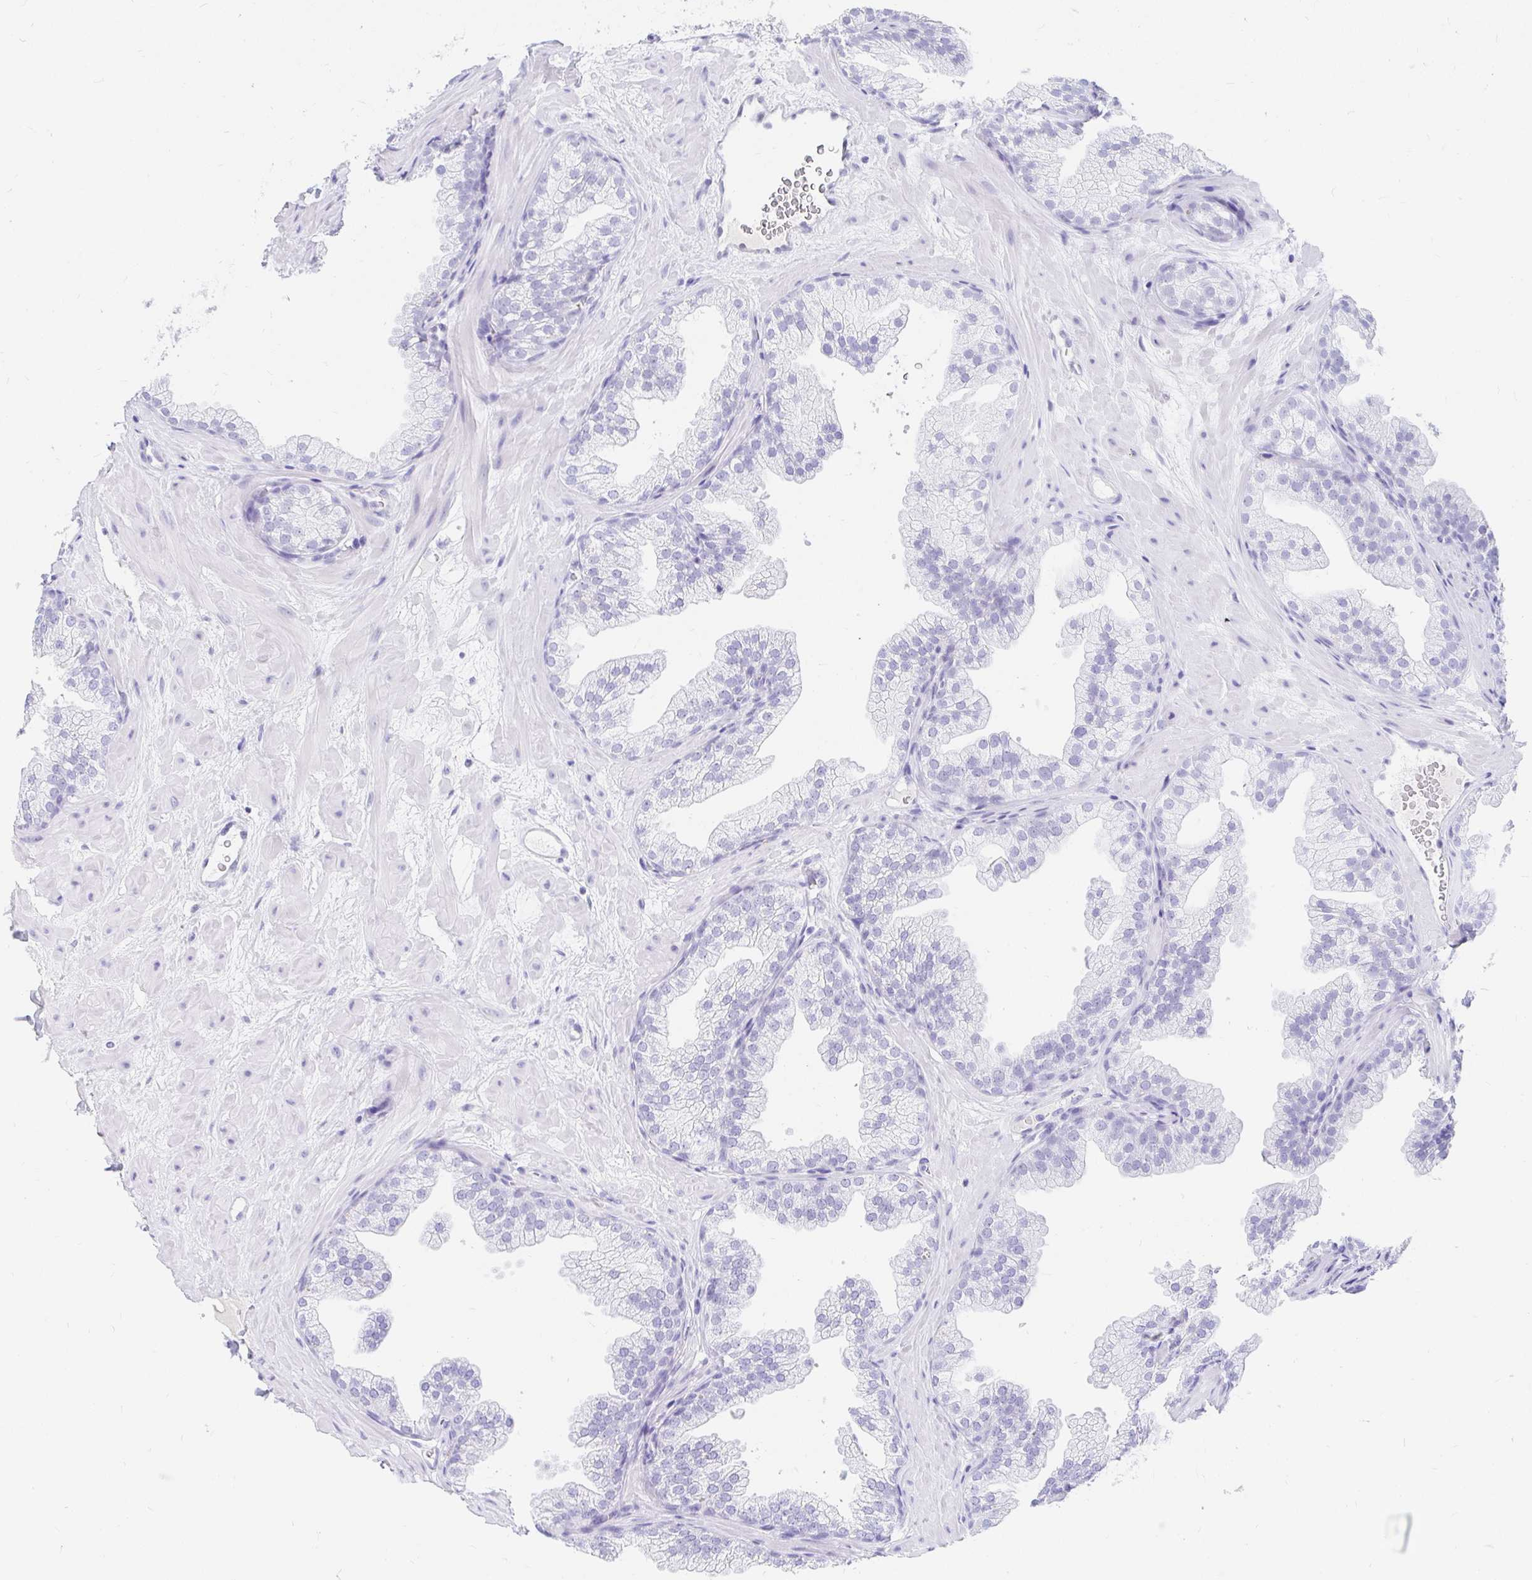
{"staining": {"intensity": "negative", "quantity": "none", "location": "none"}, "tissue": "prostate", "cell_type": "Glandular cells", "image_type": "normal", "snomed": [{"axis": "morphology", "description": "Normal tissue, NOS"}, {"axis": "topography", "description": "Prostate"}], "caption": "Glandular cells show no significant protein staining in unremarkable prostate. (DAB IHC with hematoxylin counter stain).", "gene": "OR6T1", "patient": {"sex": "male", "age": 37}}